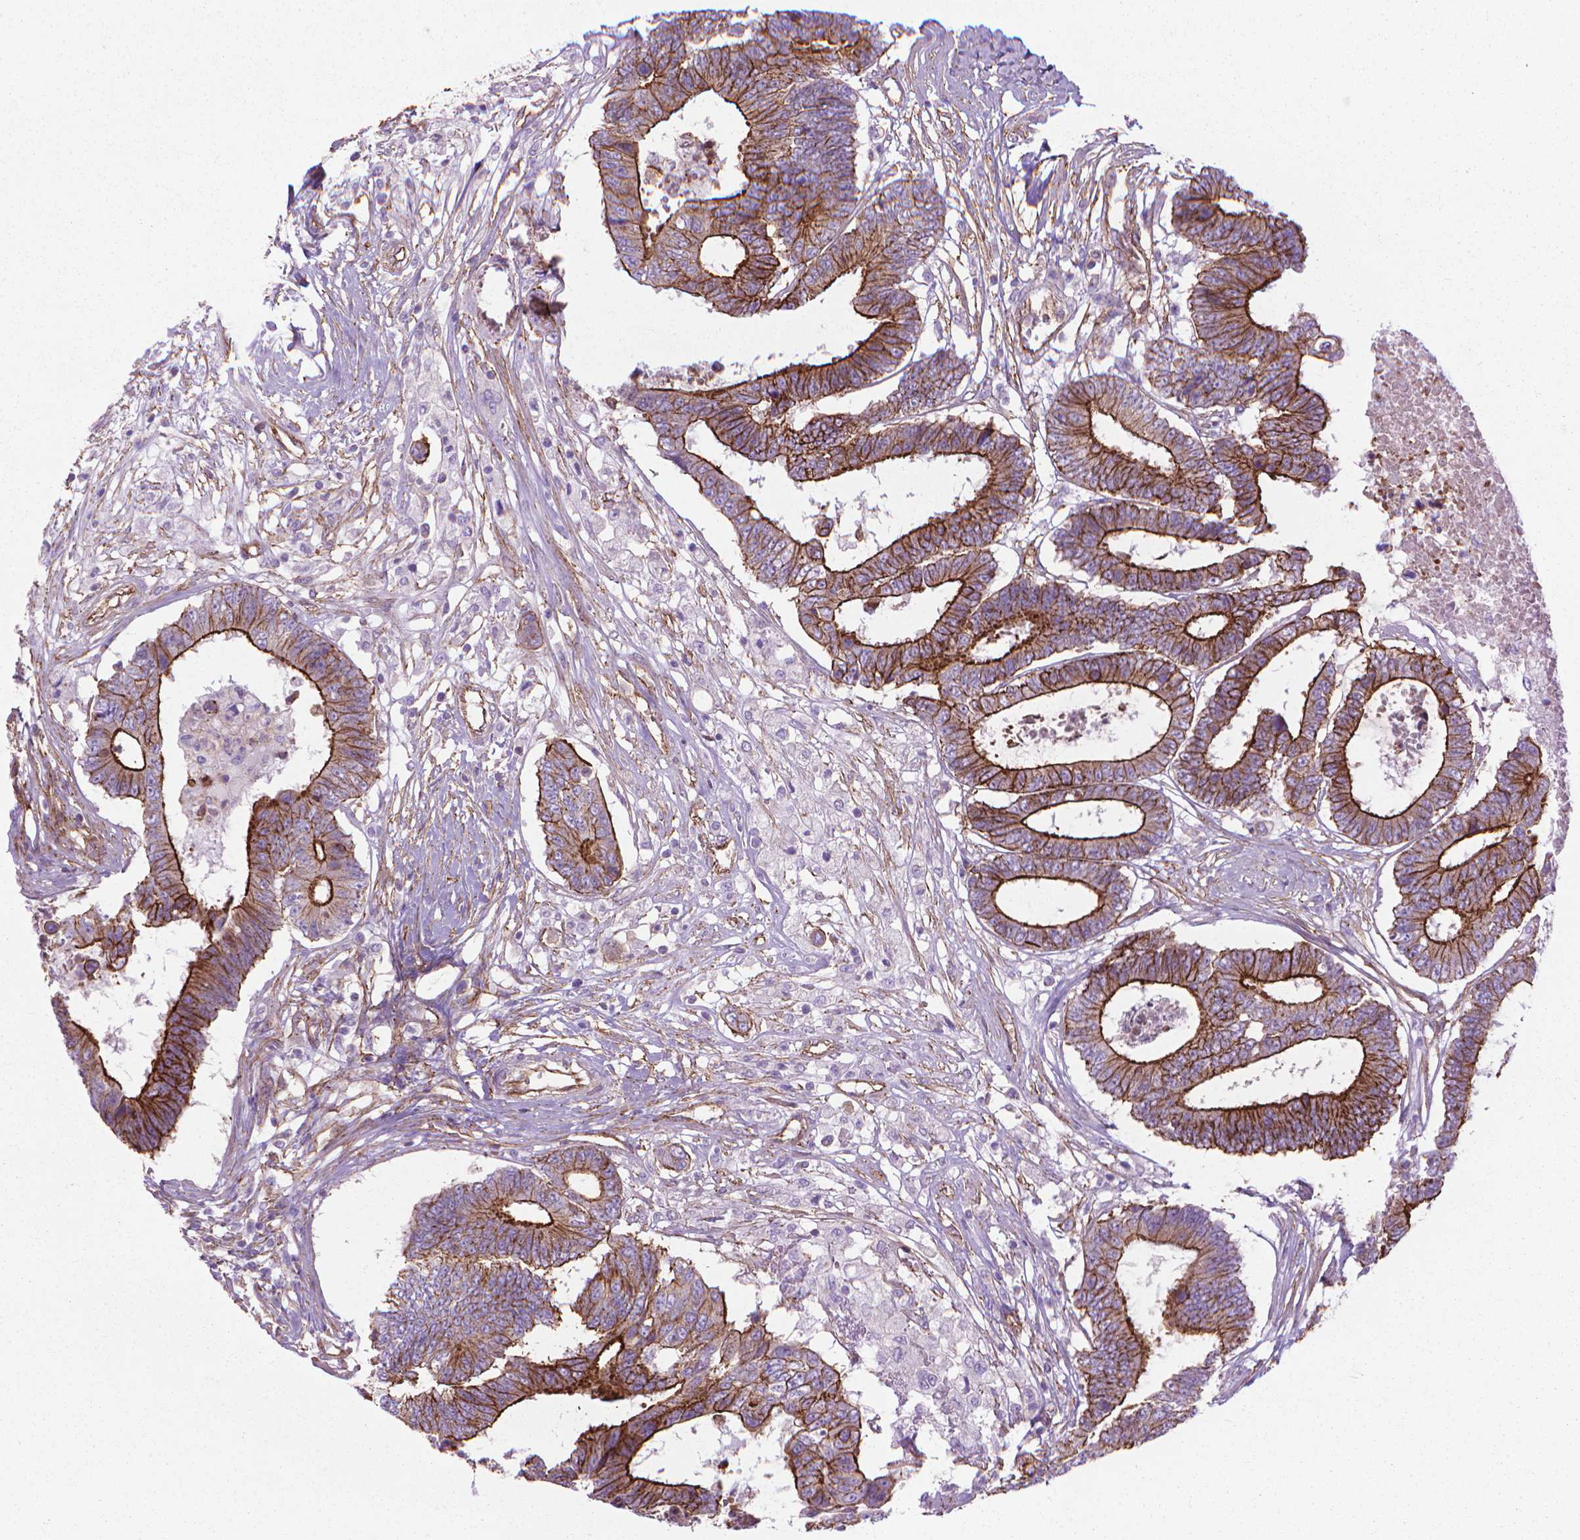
{"staining": {"intensity": "strong", "quantity": ">75%", "location": "cytoplasmic/membranous"}, "tissue": "colorectal cancer", "cell_type": "Tumor cells", "image_type": "cancer", "snomed": [{"axis": "morphology", "description": "Adenocarcinoma, NOS"}, {"axis": "topography", "description": "Colon"}], "caption": "Human colorectal cancer stained for a protein (brown) demonstrates strong cytoplasmic/membranous positive staining in about >75% of tumor cells.", "gene": "TENT5A", "patient": {"sex": "female", "age": 48}}